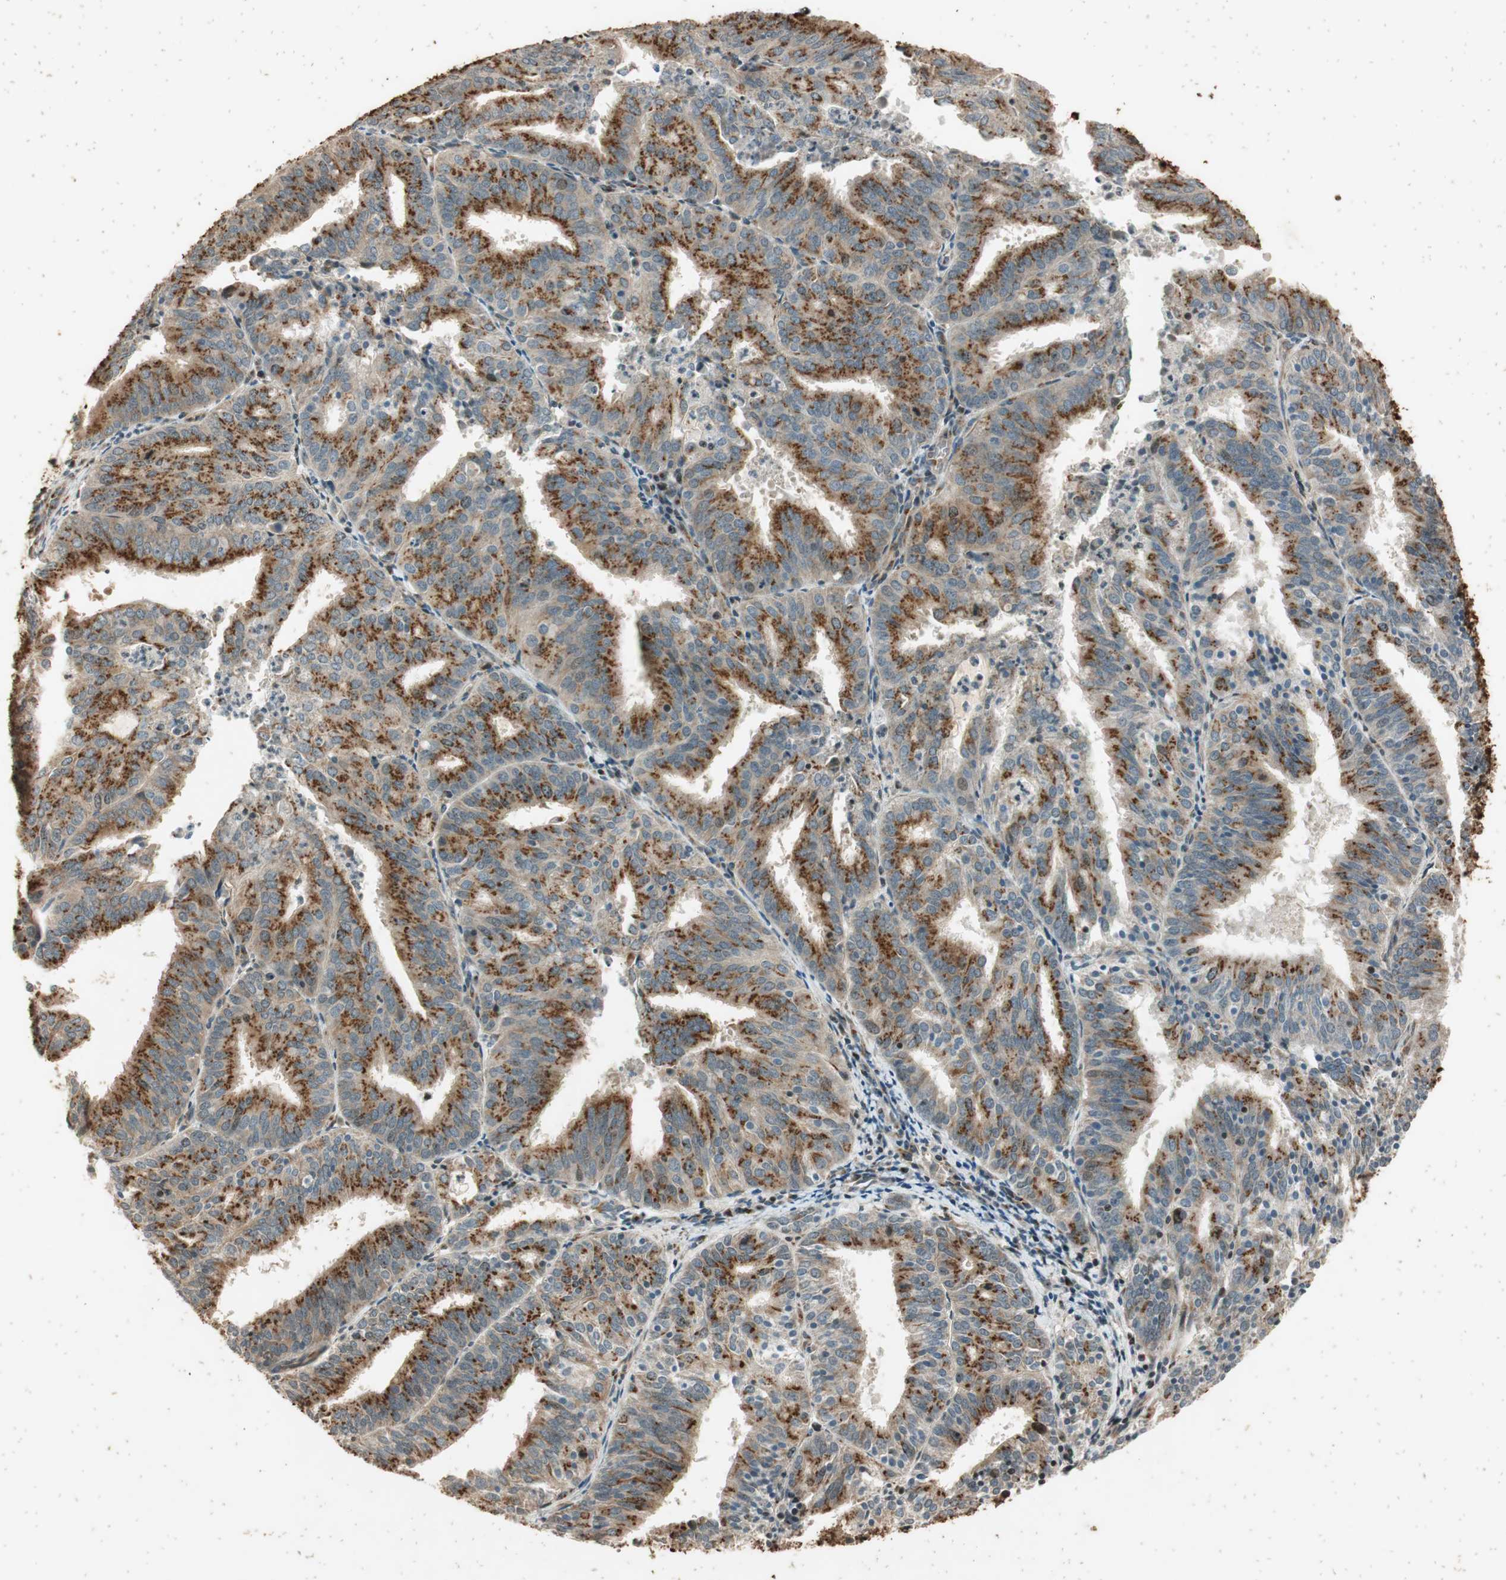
{"staining": {"intensity": "moderate", "quantity": ">75%", "location": "cytoplasmic/membranous"}, "tissue": "endometrial cancer", "cell_type": "Tumor cells", "image_type": "cancer", "snomed": [{"axis": "morphology", "description": "Adenocarcinoma, NOS"}, {"axis": "topography", "description": "Uterus"}], "caption": "This is a micrograph of IHC staining of adenocarcinoma (endometrial), which shows moderate expression in the cytoplasmic/membranous of tumor cells.", "gene": "NEO1", "patient": {"sex": "female", "age": 60}}